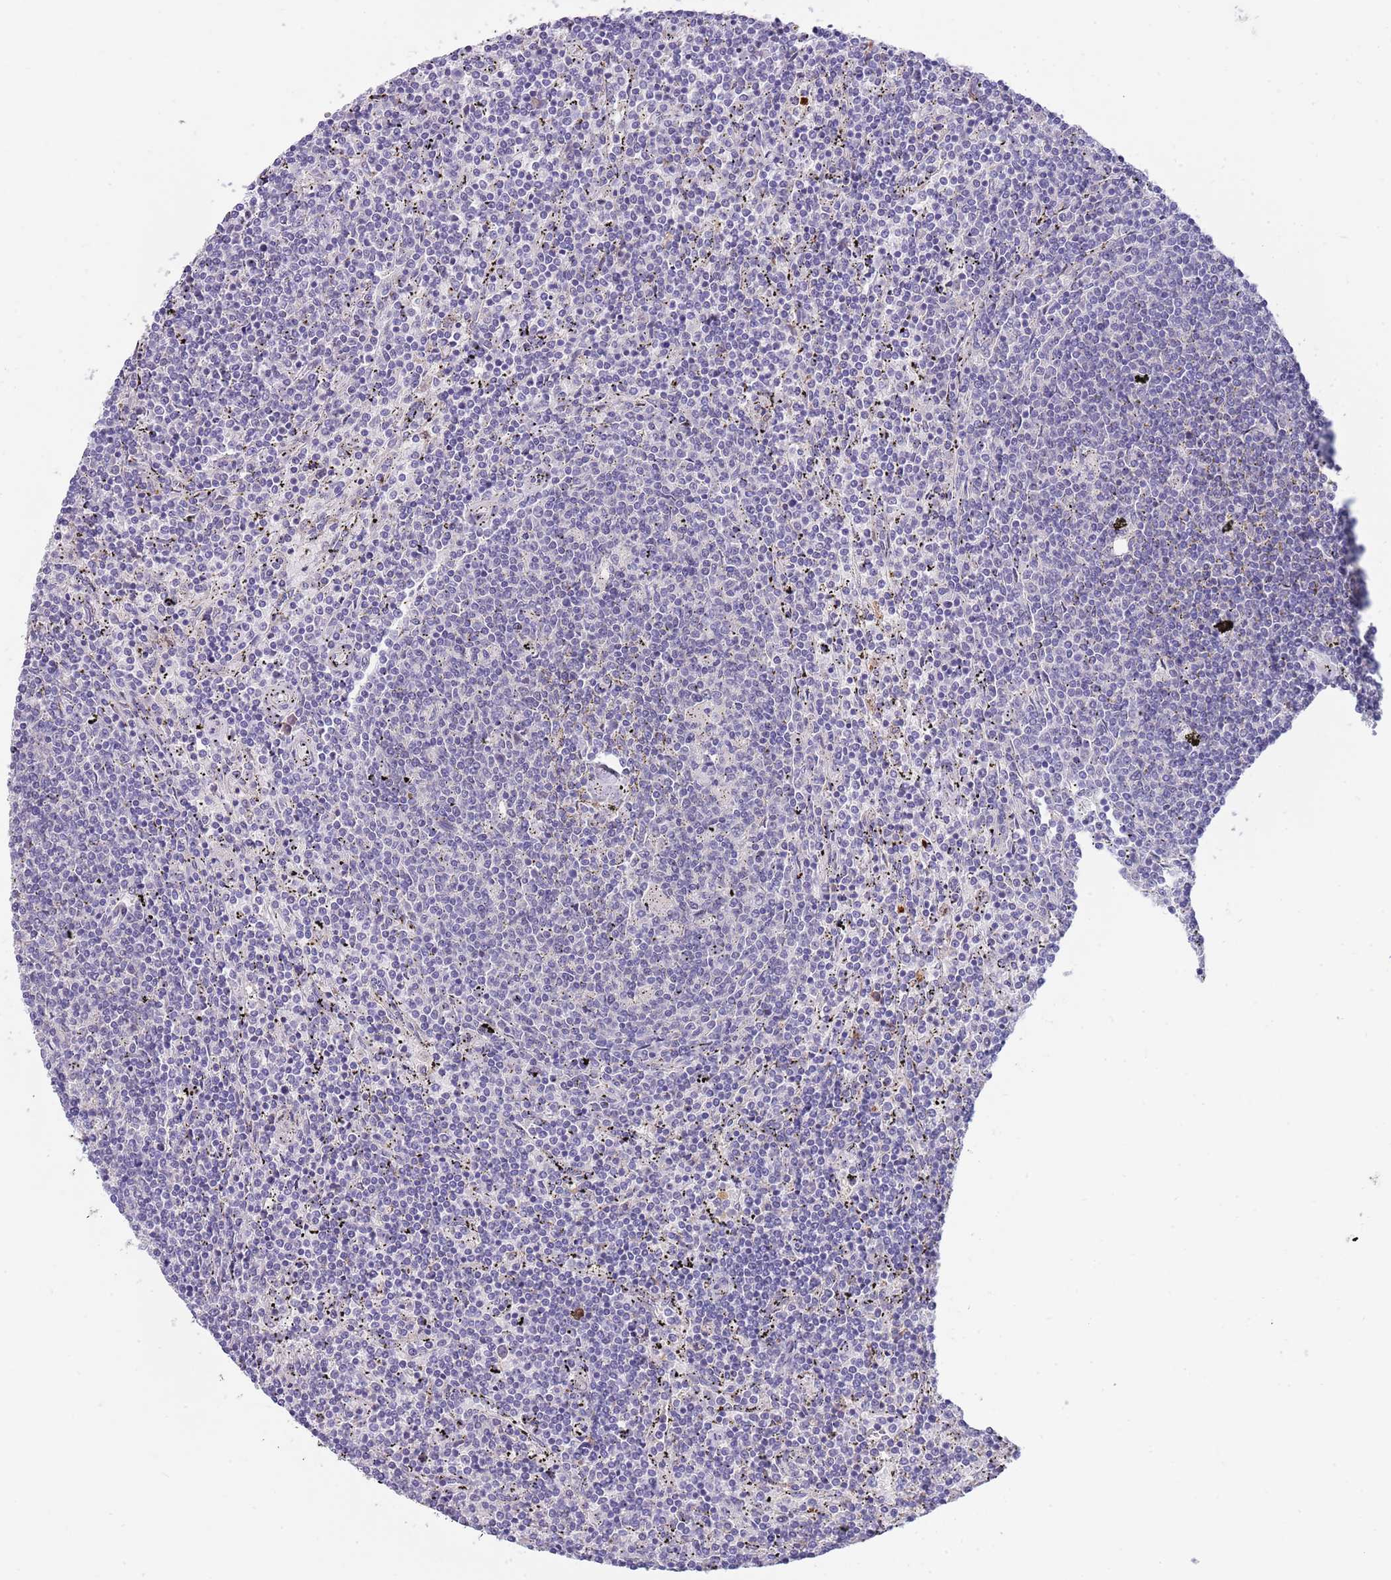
{"staining": {"intensity": "negative", "quantity": "none", "location": "none"}, "tissue": "lymphoma", "cell_type": "Tumor cells", "image_type": "cancer", "snomed": [{"axis": "morphology", "description": "Malignant lymphoma, non-Hodgkin's type, Low grade"}, {"axis": "topography", "description": "Spleen"}], "caption": "The micrograph shows no significant staining in tumor cells of lymphoma.", "gene": "NLRP6", "patient": {"sex": "female", "age": 50}}